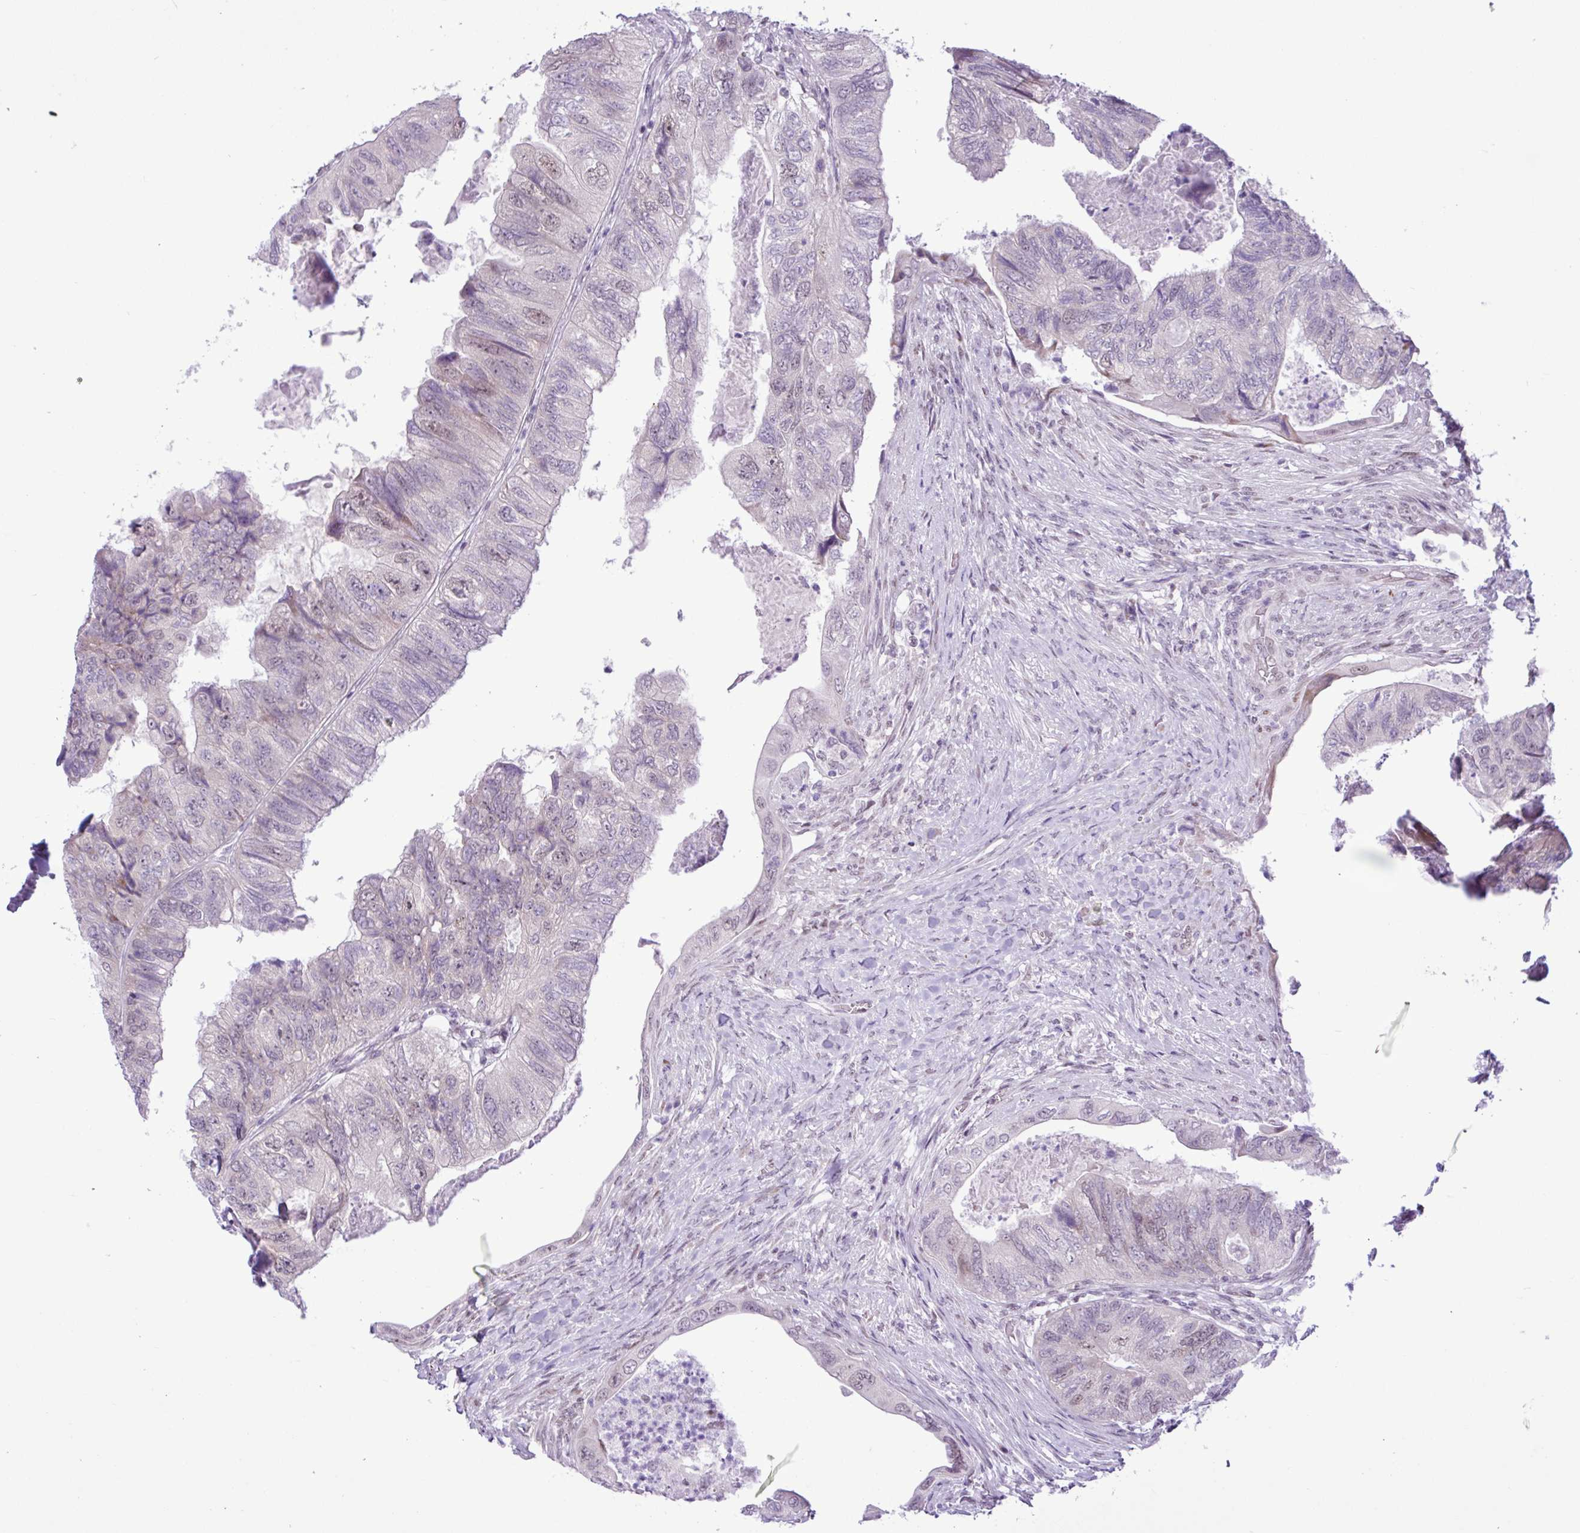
{"staining": {"intensity": "negative", "quantity": "none", "location": "none"}, "tissue": "colorectal cancer", "cell_type": "Tumor cells", "image_type": "cancer", "snomed": [{"axis": "morphology", "description": "Adenocarcinoma, NOS"}, {"axis": "topography", "description": "Rectum"}], "caption": "Colorectal adenocarcinoma was stained to show a protein in brown. There is no significant expression in tumor cells.", "gene": "ELOA2", "patient": {"sex": "male", "age": 63}}